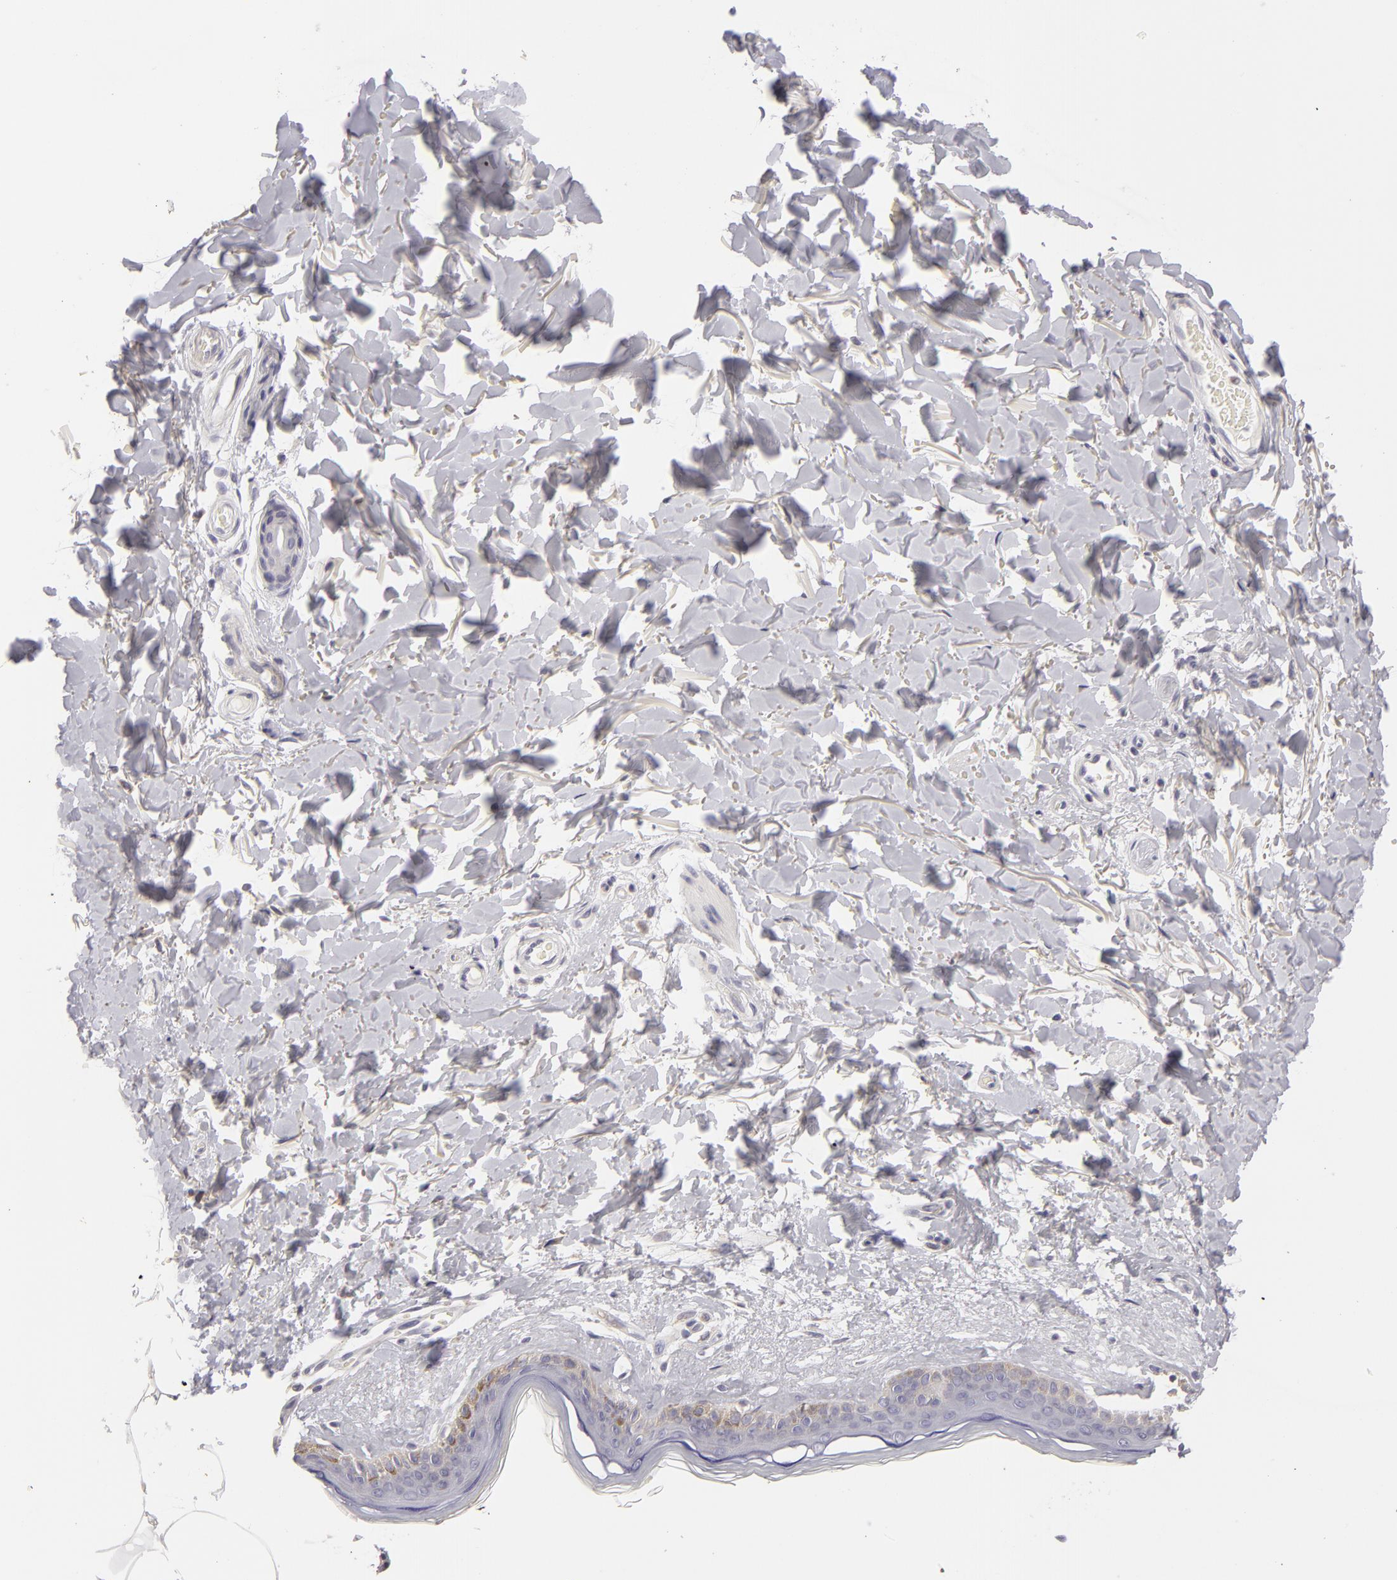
{"staining": {"intensity": "weak", "quantity": "25%-75%", "location": "cytoplasmic/membranous"}, "tissue": "skin", "cell_type": "Fibroblasts", "image_type": "normal", "snomed": [{"axis": "morphology", "description": "Normal tissue, NOS"}, {"axis": "topography", "description": "Skin"}], "caption": "Weak cytoplasmic/membranous expression is identified in about 25%-75% of fibroblasts in benign skin.", "gene": "ATP2B3", "patient": {"sex": "female", "age": 56}}